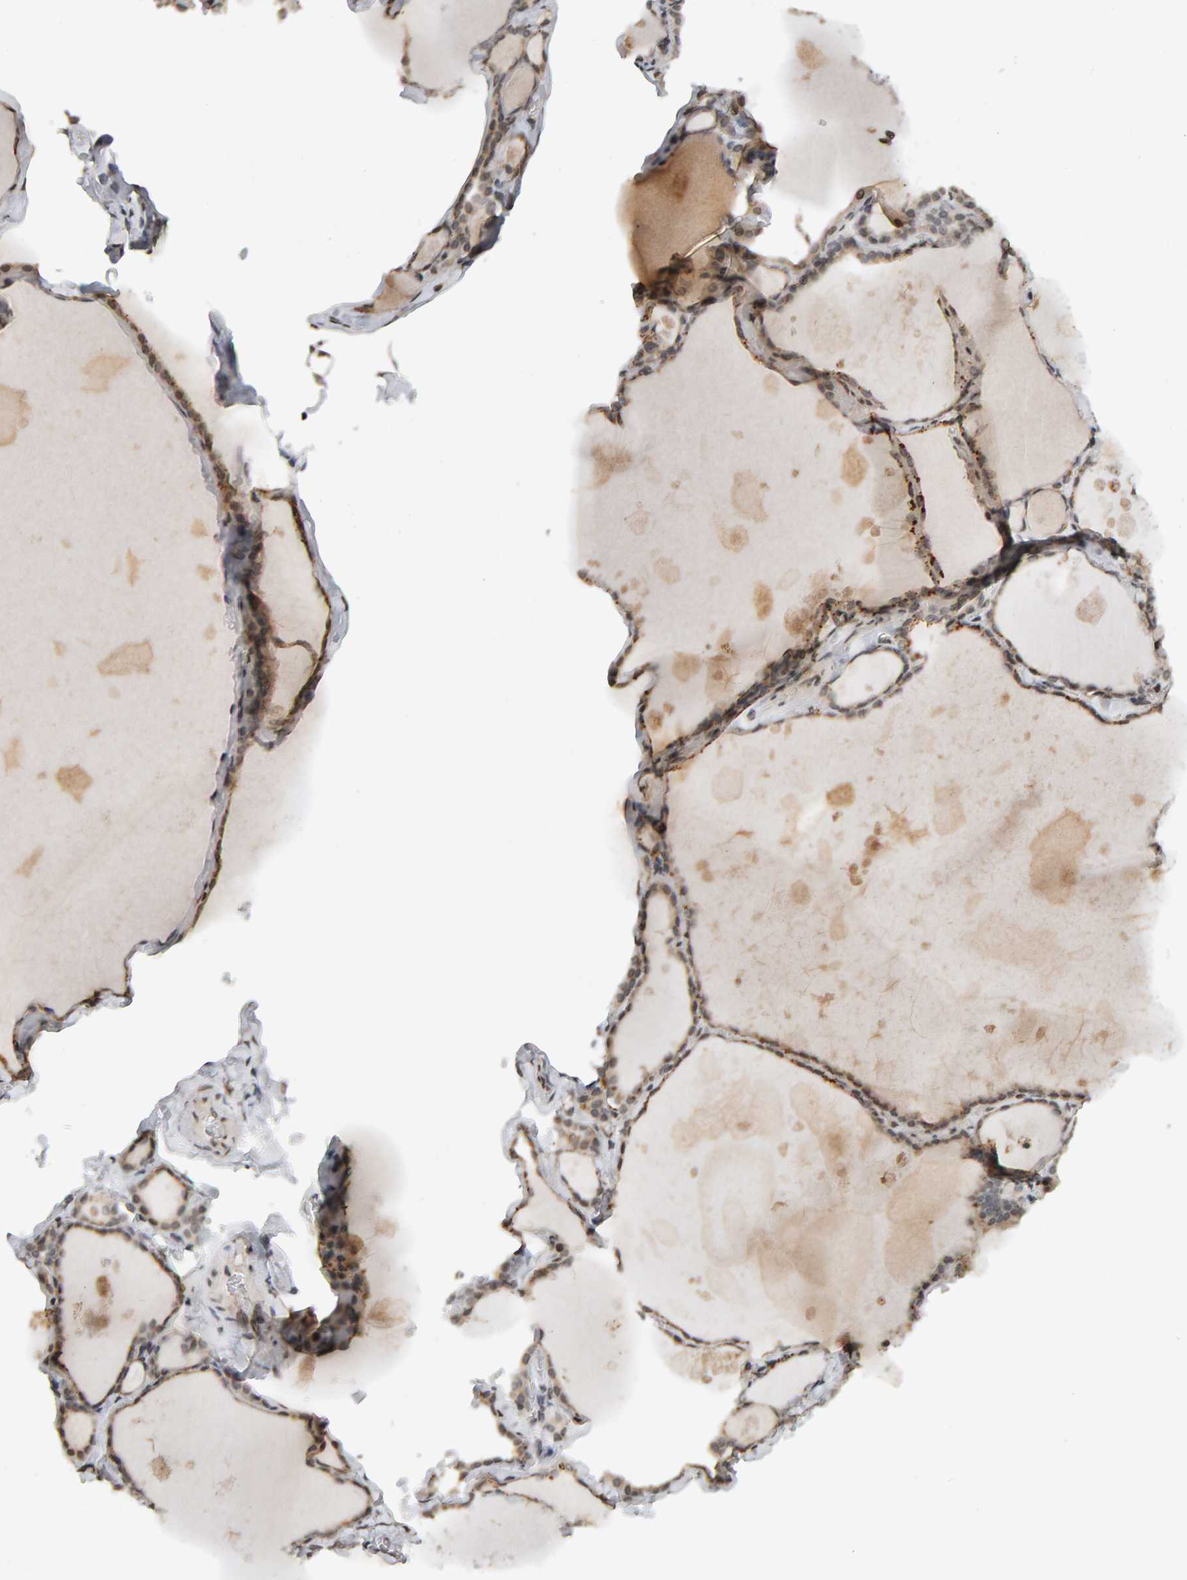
{"staining": {"intensity": "weak", "quantity": ">75%", "location": "cytoplasmic/membranous"}, "tissue": "thyroid gland", "cell_type": "Glandular cells", "image_type": "normal", "snomed": [{"axis": "morphology", "description": "Normal tissue, NOS"}, {"axis": "topography", "description": "Thyroid gland"}], "caption": "Protein staining of benign thyroid gland exhibits weak cytoplasmic/membranous positivity in approximately >75% of glandular cells.", "gene": "TRAM1", "patient": {"sex": "male", "age": 56}}